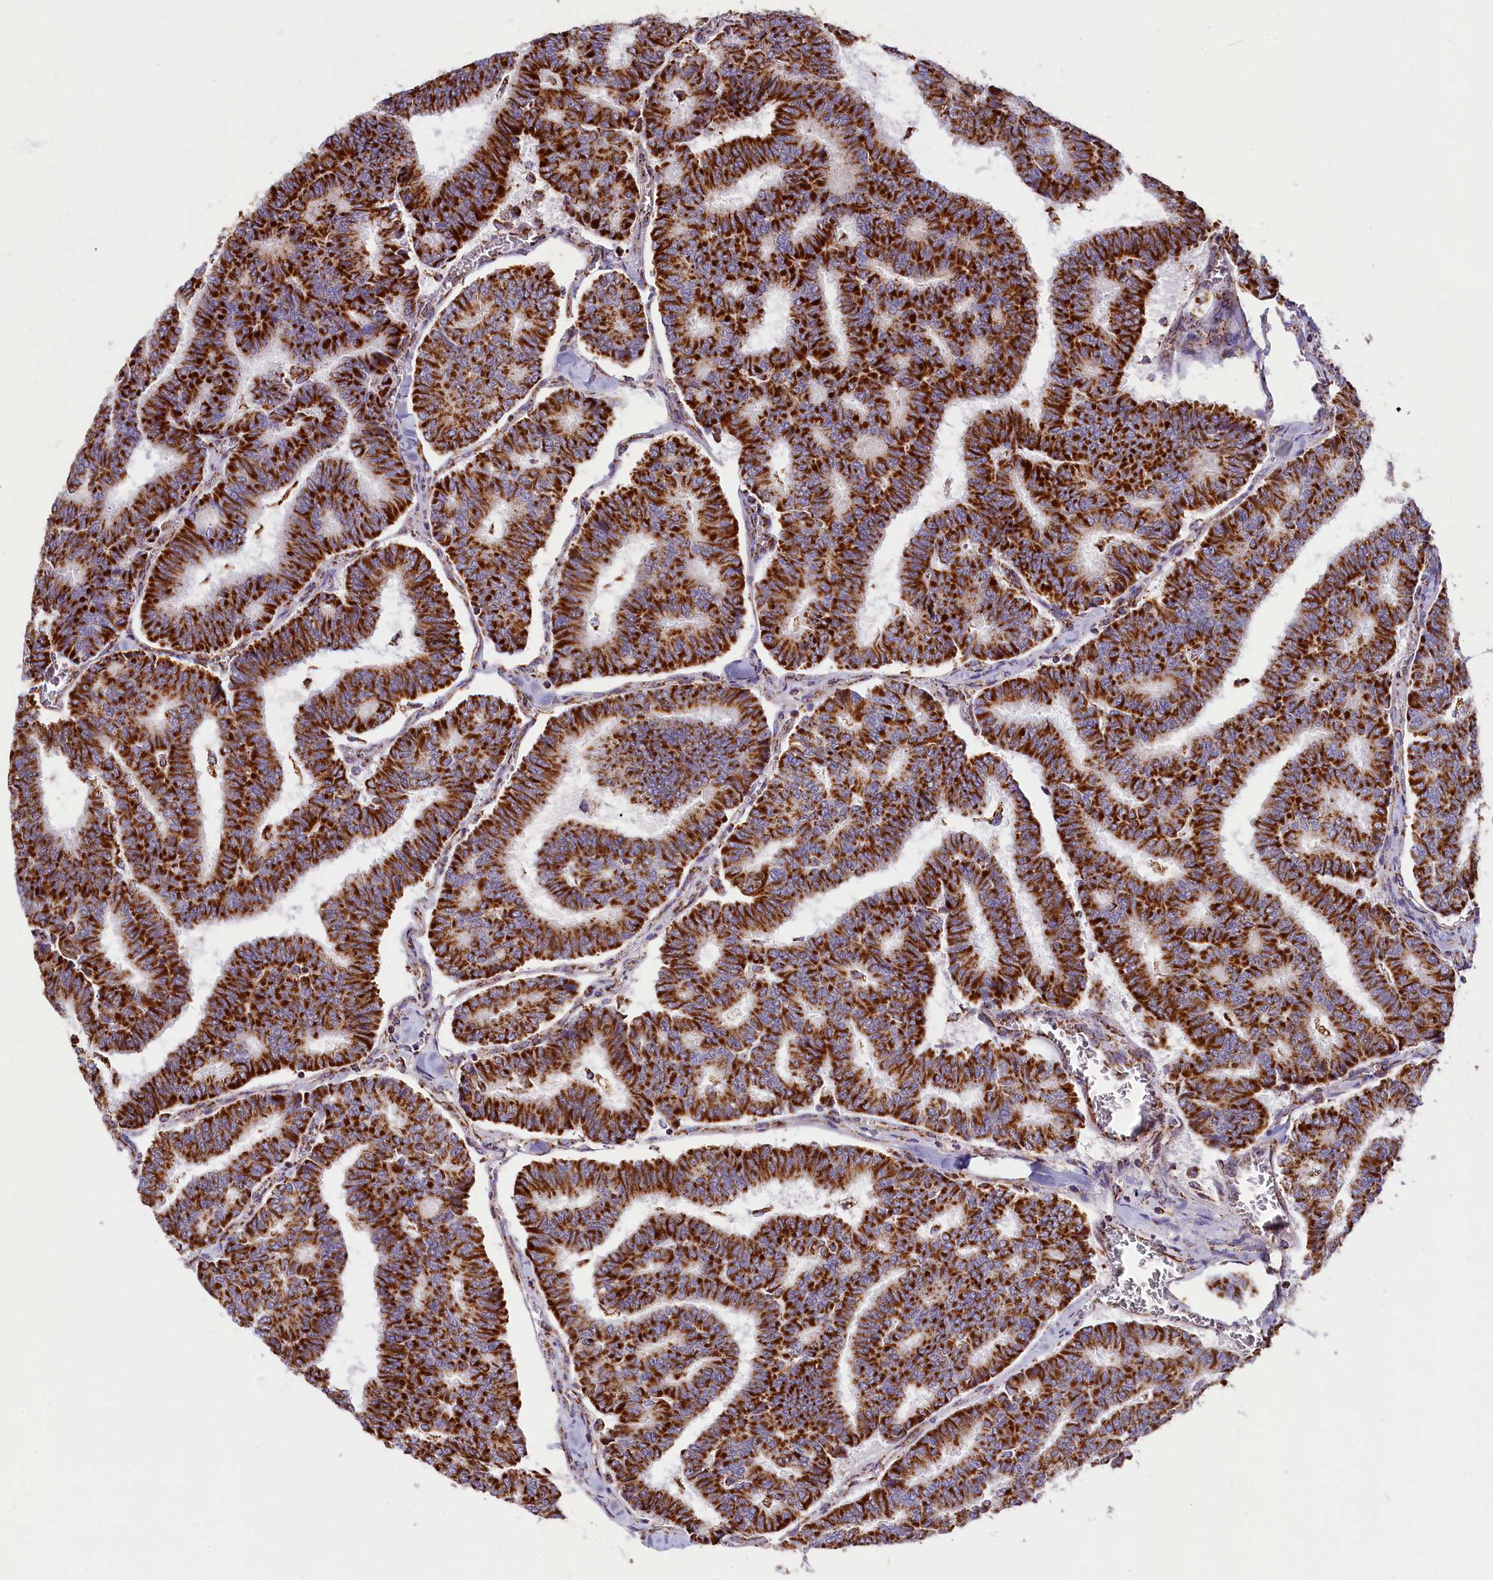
{"staining": {"intensity": "strong", "quantity": ">75%", "location": "cytoplasmic/membranous"}, "tissue": "thyroid cancer", "cell_type": "Tumor cells", "image_type": "cancer", "snomed": [{"axis": "morphology", "description": "Papillary adenocarcinoma, NOS"}, {"axis": "topography", "description": "Thyroid gland"}], "caption": "Thyroid cancer stained for a protein (brown) shows strong cytoplasmic/membranous positive positivity in approximately >75% of tumor cells.", "gene": "NDUFA8", "patient": {"sex": "female", "age": 35}}